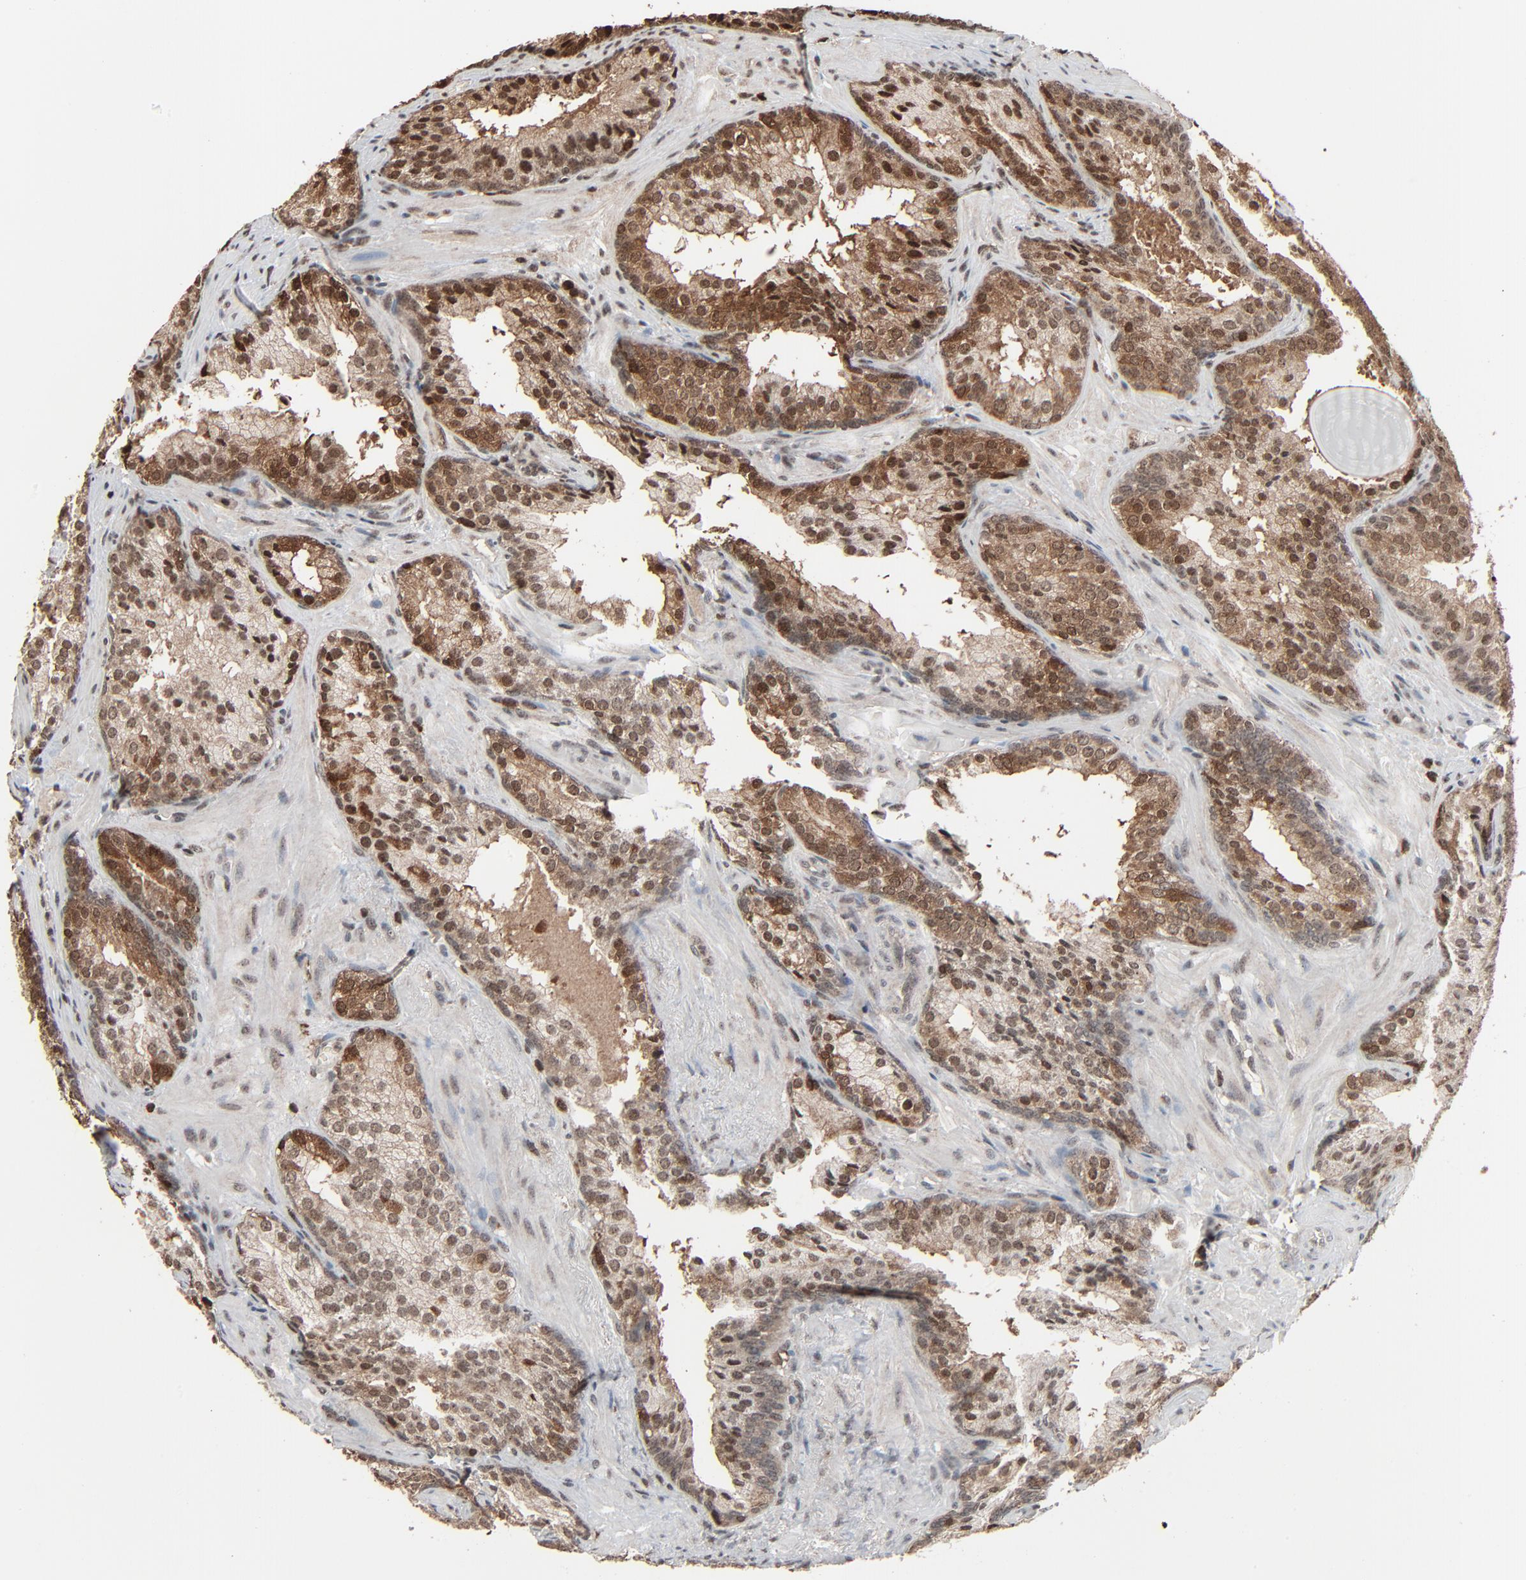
{"staining": {"intensity": "moderate", "quantity": ">75%", "location": "cytoplasmic/membranous,nuclear"}, "tissue": "prostate cancer", "cell_type": "Tumor cells", "image_type": "cancer", "snomed": [{"axis": "morphology", "description": "Adenocarcinoma, Low grade"}, {"axis": "topography", "description": "Prostate"}], "caption": "IHC photomicrograph of neoplastic tissue: prostate cancer stained using IHC reveals medium levels of moderate protein expression localized specifically in the cytoplasmic/membranous and nuclear of tumor cells, appearing as a cytoplasmic/membranous and nuclear brown color.", "gene": "RPS6KA3", "patient": {"sex": "male", "age": 69}}